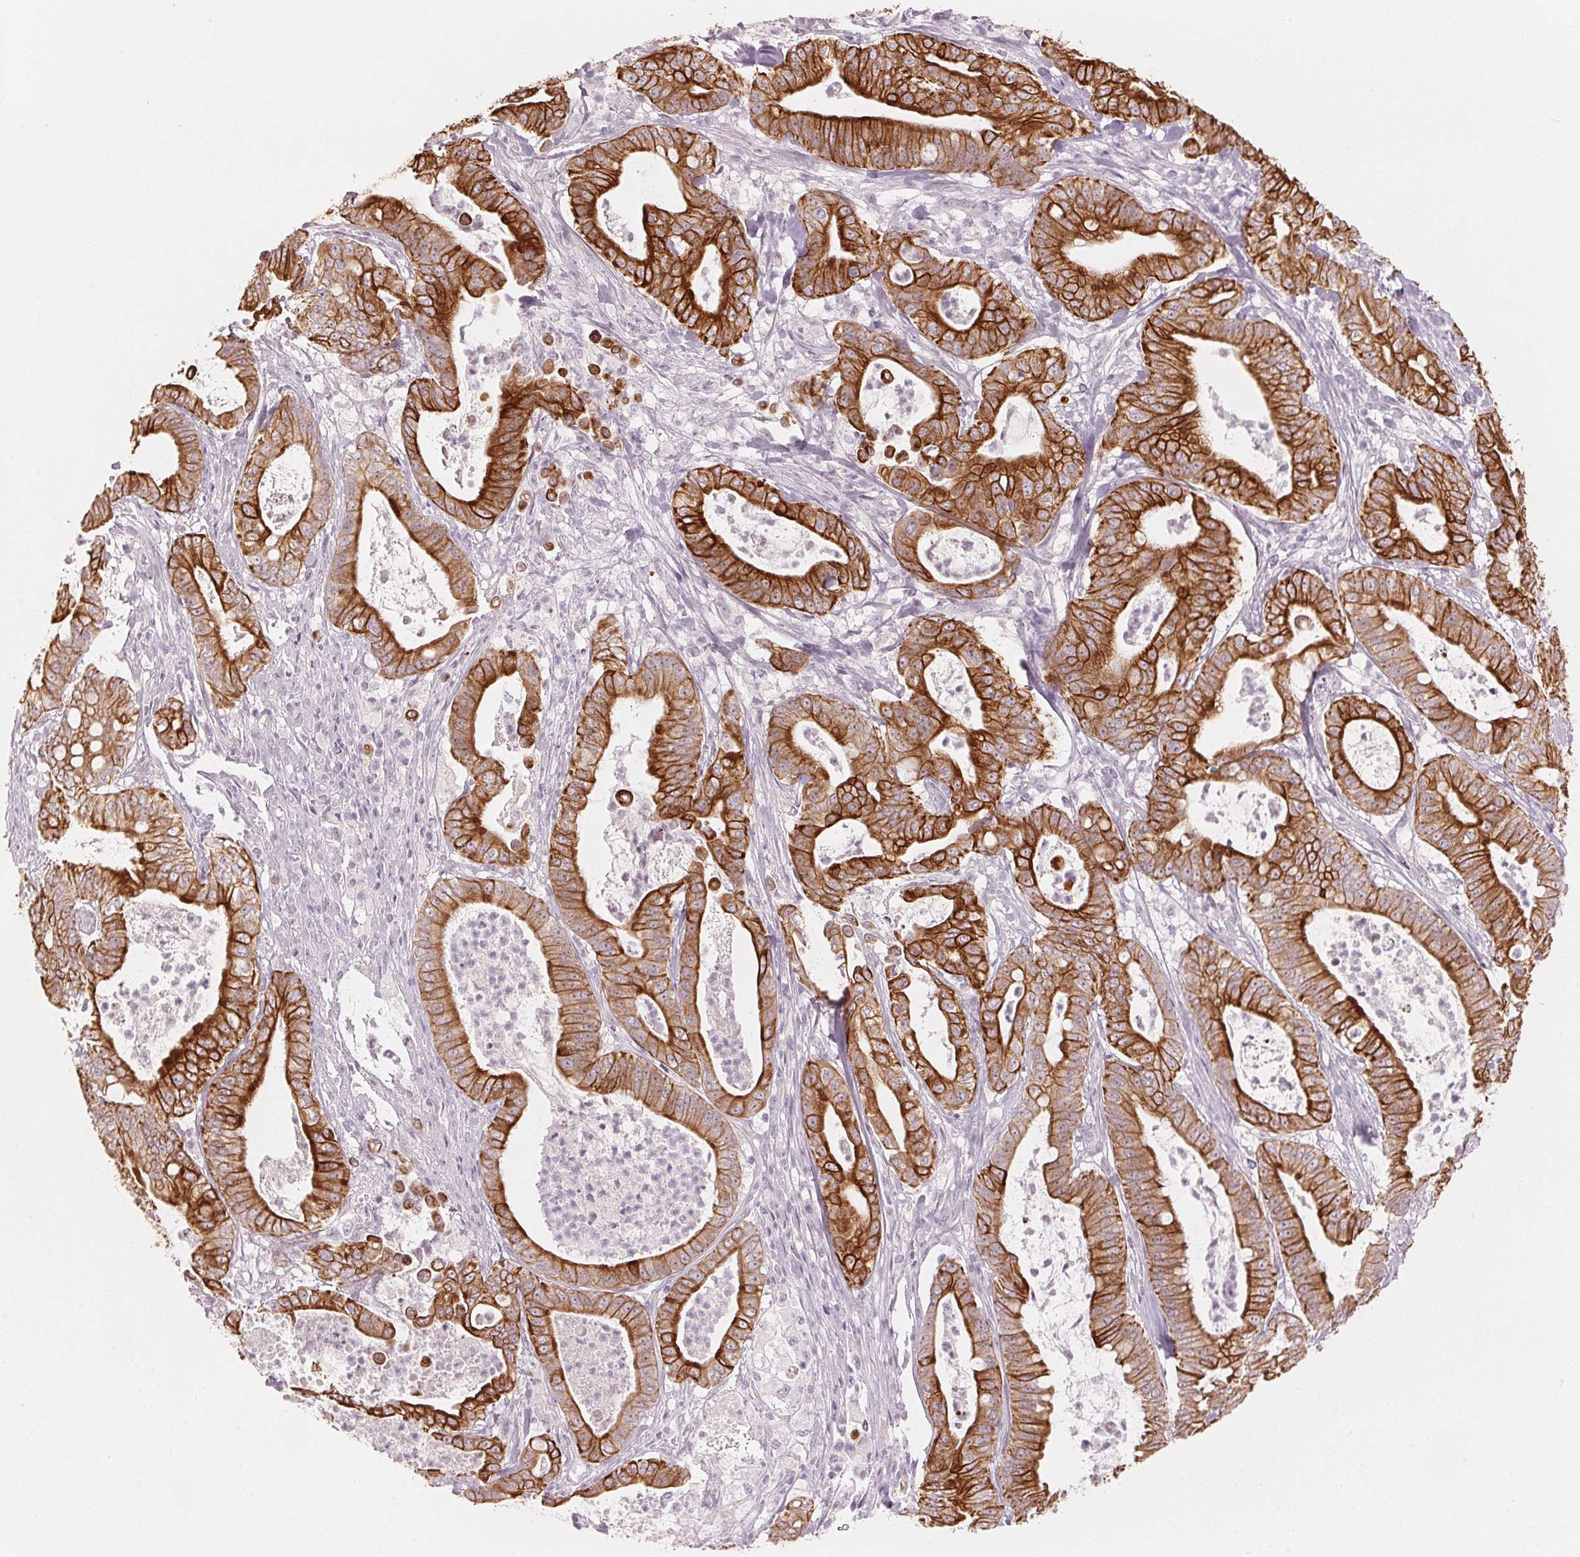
{"staining": {"intensity": "strong", "quantity": ">75%", "location": "cytoplasmic/membranous"}, "tissue": "pancreatic cancer", "cell_type": "Tumor cells", "image_type": "cancer", "snomed": [{"axis": "morphology", "description": "Adenocarcinoma, NOS"}, {"axis": "topography", "description": "Pancreas"}], "caption": "Immunohistochemistry (DAB) staining of human adenocarcinoma (pancreatic) demonstrates strong cytoplasmic/membranous protein staining in about >75% of tumor cells.", "gene": "SCTR", "patient": {"sex": "male", "age": 71}}